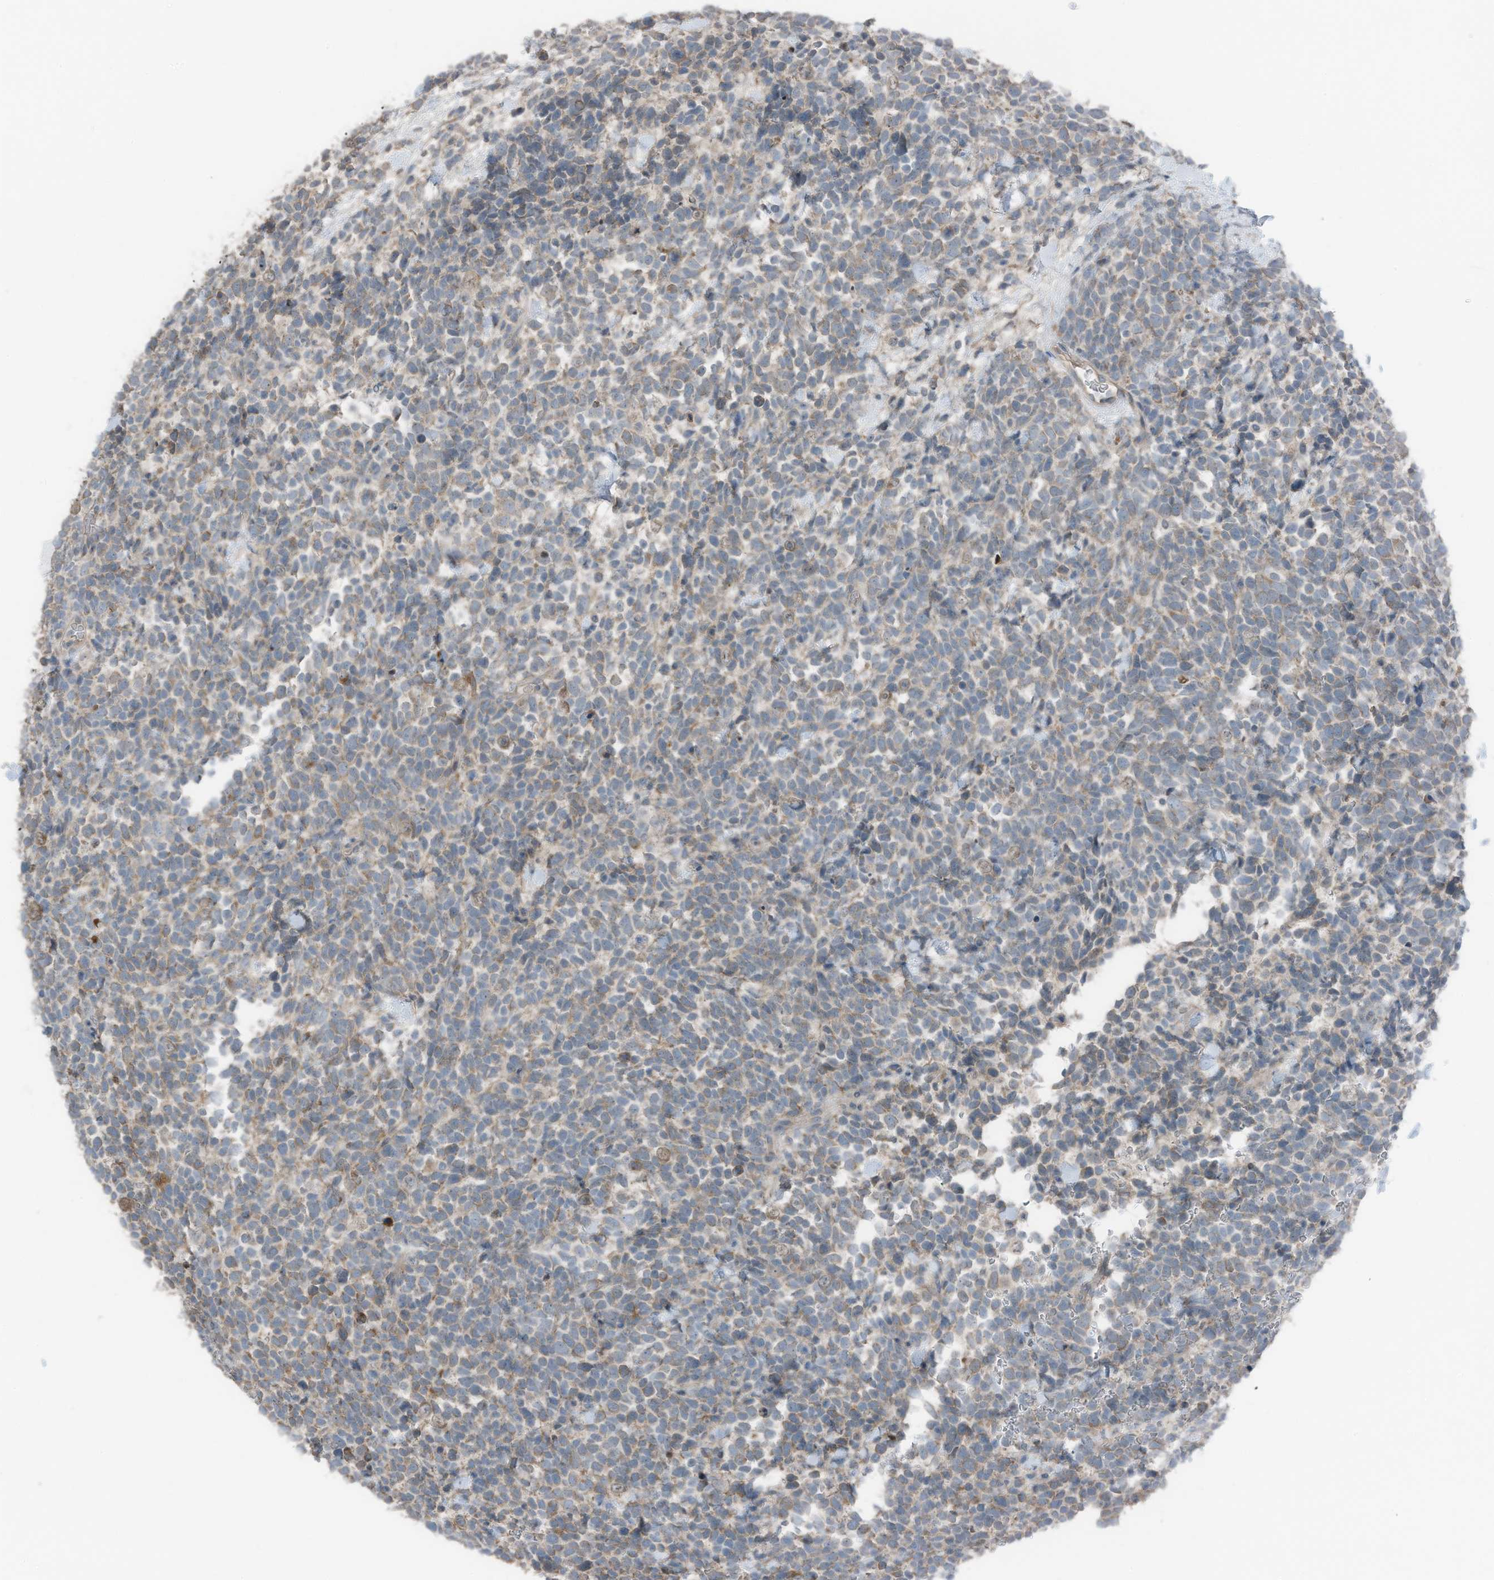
{"staining": {"intensity": "weak", "quantity": "25%-75%", "location": "cytoplasmic/membranous"}, "tissue": "urothelial cancer", "cell_type": "Tumor cells", "image_type": "cancer", "snomed": [{"axis": "morphology", "description": "Urothelial carcinoma, High grade"}, {"axis": "topography", "description": "Urinary bladder"}], "caption": "The immunohistochemical stain highlights weak cytoplasmic/membranous staining in tumor cells of high-grade urothelial carcinoma tissue.", "gene": "ARHGEF33", "patient": {"sex": "female", "age": 82}}